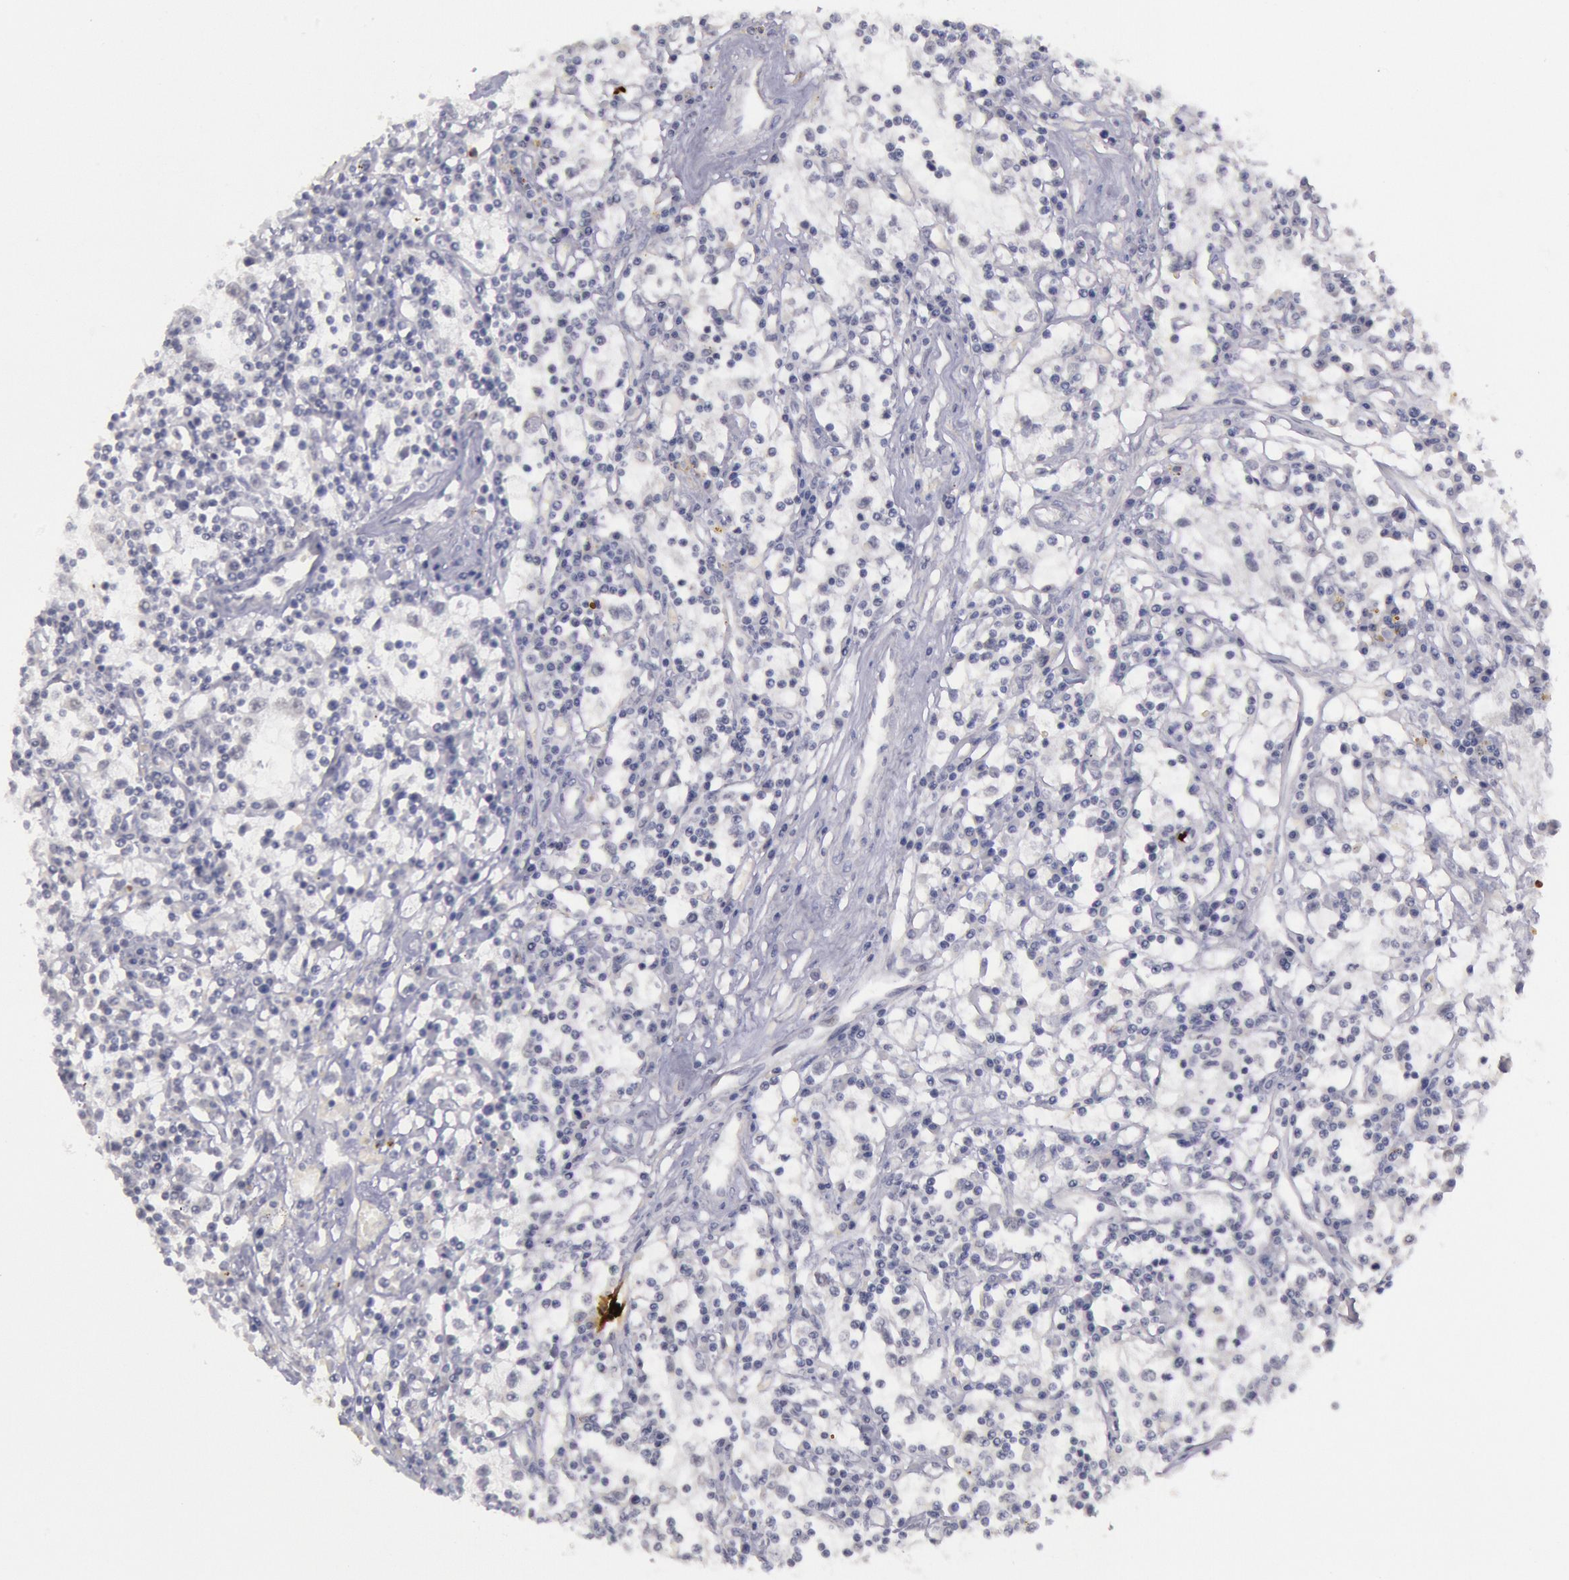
{"staining": {"intensity": "negative", "quantity": "none", "location": "none"}, "tissue": "renal cancer", "cell_type": "Tumor cells", "image_type": "cancer", "snomed": [{"axis": "morphology", "description": "Adenocarcinoma, NOS"}, {"axis": "topography", "description": "Kidney"}], "caption": "Renal adenocarcinoma stained for a protein using immunohistochemistry (IHC) demonstrates no staining tumor cells.", "gene": "KDM6A", "patient": {"sex": "male", "age": 82}}